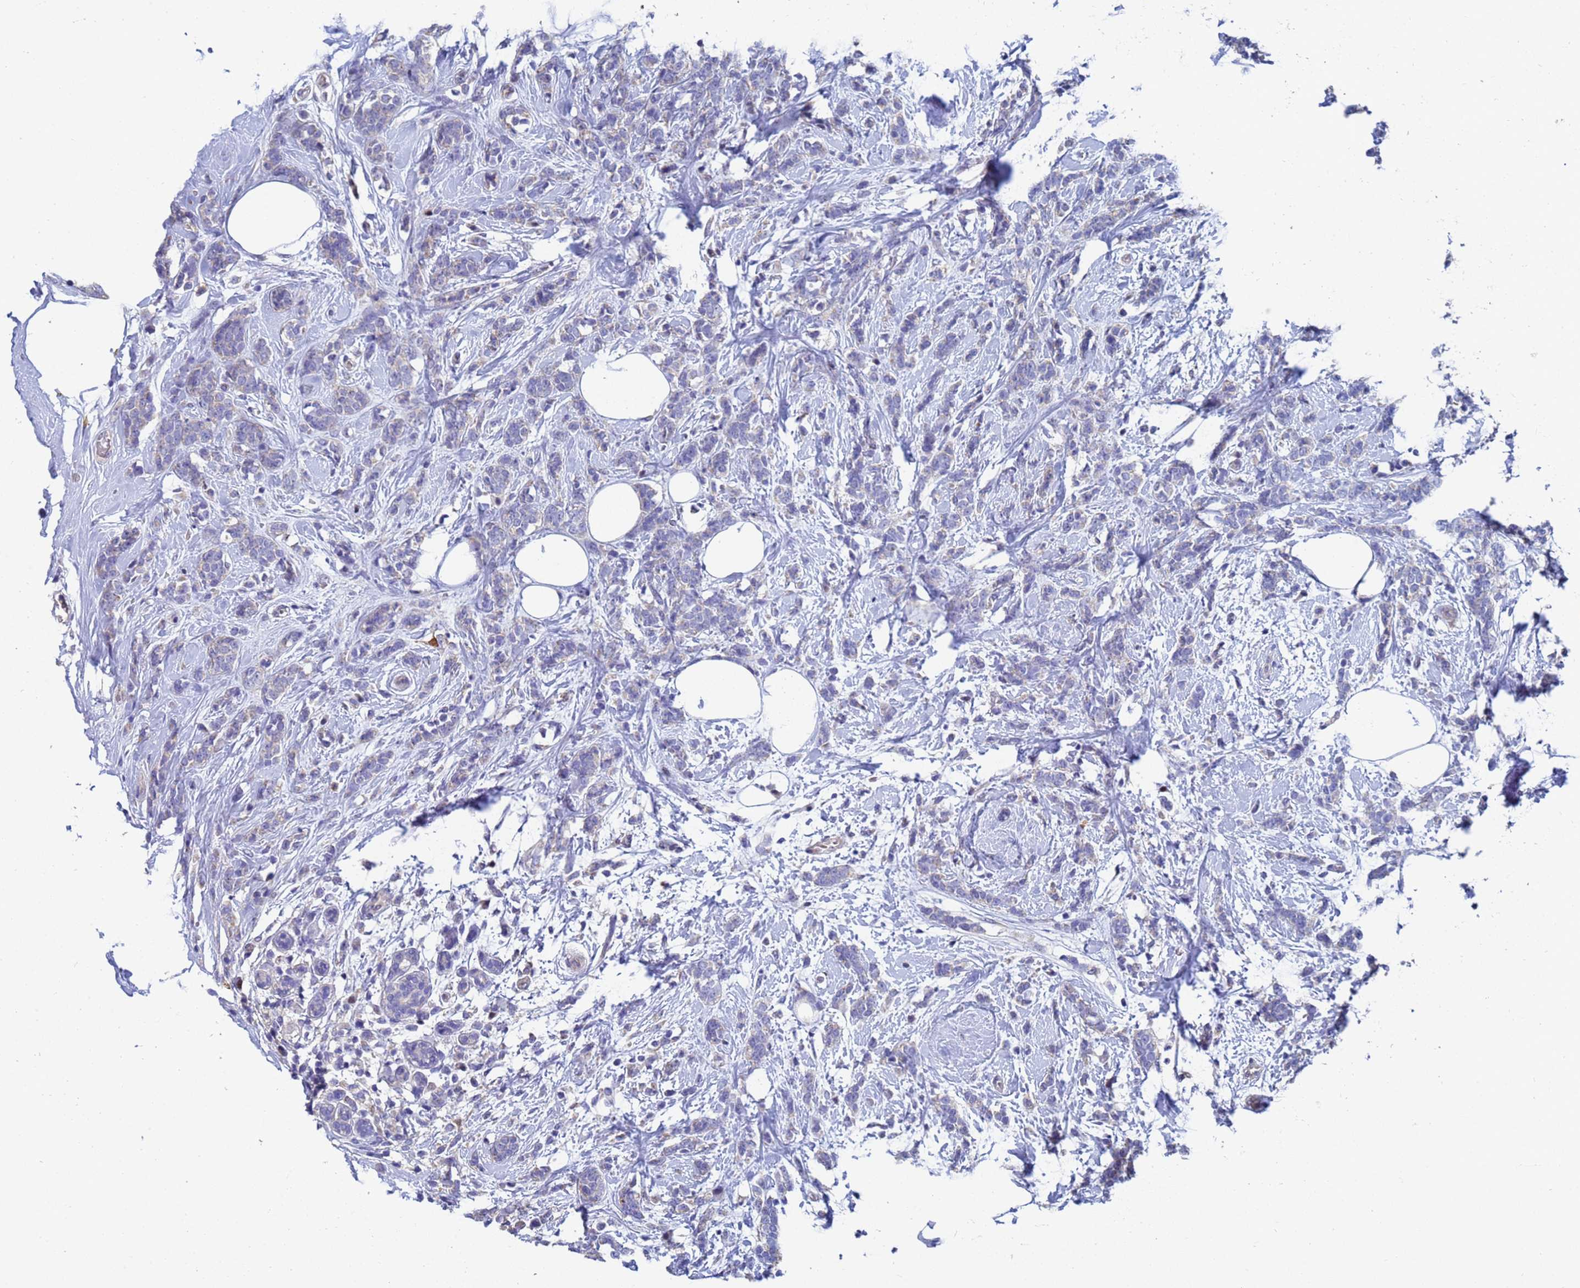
{"staining": {"intensity": "negative", "quantity": "none", "location": "none"}, "tissue": "breast cancer", "cell_type": "Tumor cells", "image_type": "cancer", "snomed": [{"axis": "morphology", "description": "Lobular carcinoma"}, {"axis": "topography", "description": "Breast"}], "caption": "Histopathology image shows no significant protein staining in tumor cells of breast cancer.", "gene": "IHO1", "patient": {"sex": "female", "age": 58}}